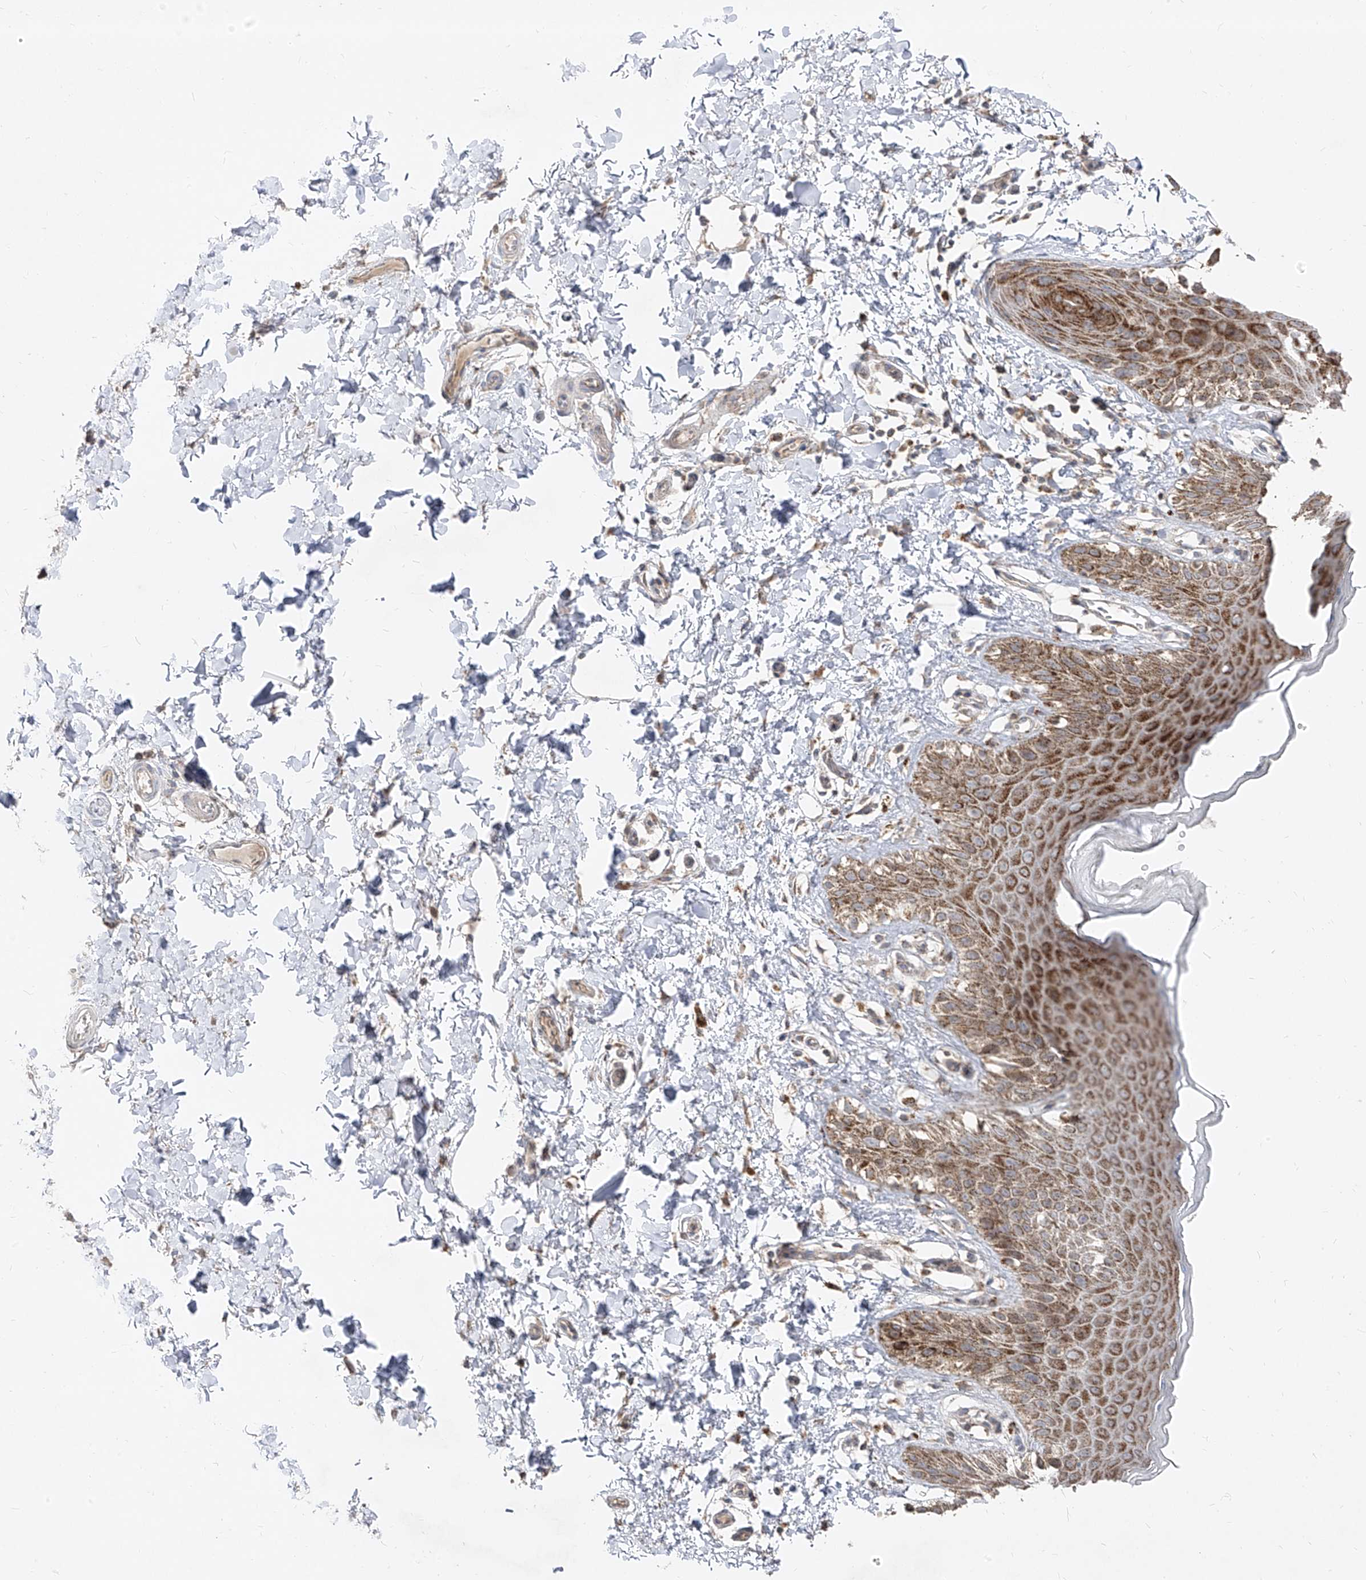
{"staining": {"intensity": "moderate", "quantity": ">75%", "location": "cytoplasmic/membranous"}, "tissue": "skin", "cell_type": "Epidermal cells", "image_type": "normal", "snomed": [{"axis": "morphology", "description": "Normal tissue, NOS"}, {"axis": "topography", "description": "Anal"}], "caption": "Protein staining of unremarkable skin demonstrates moderate cytoplasmic/membranous positivity in about >75% of epidermal cells. Ihc stains the protein in brown and the nuclei are stained blue.", "gene": "ABCD3", "patient": {"sex": "male", "age": 44}}